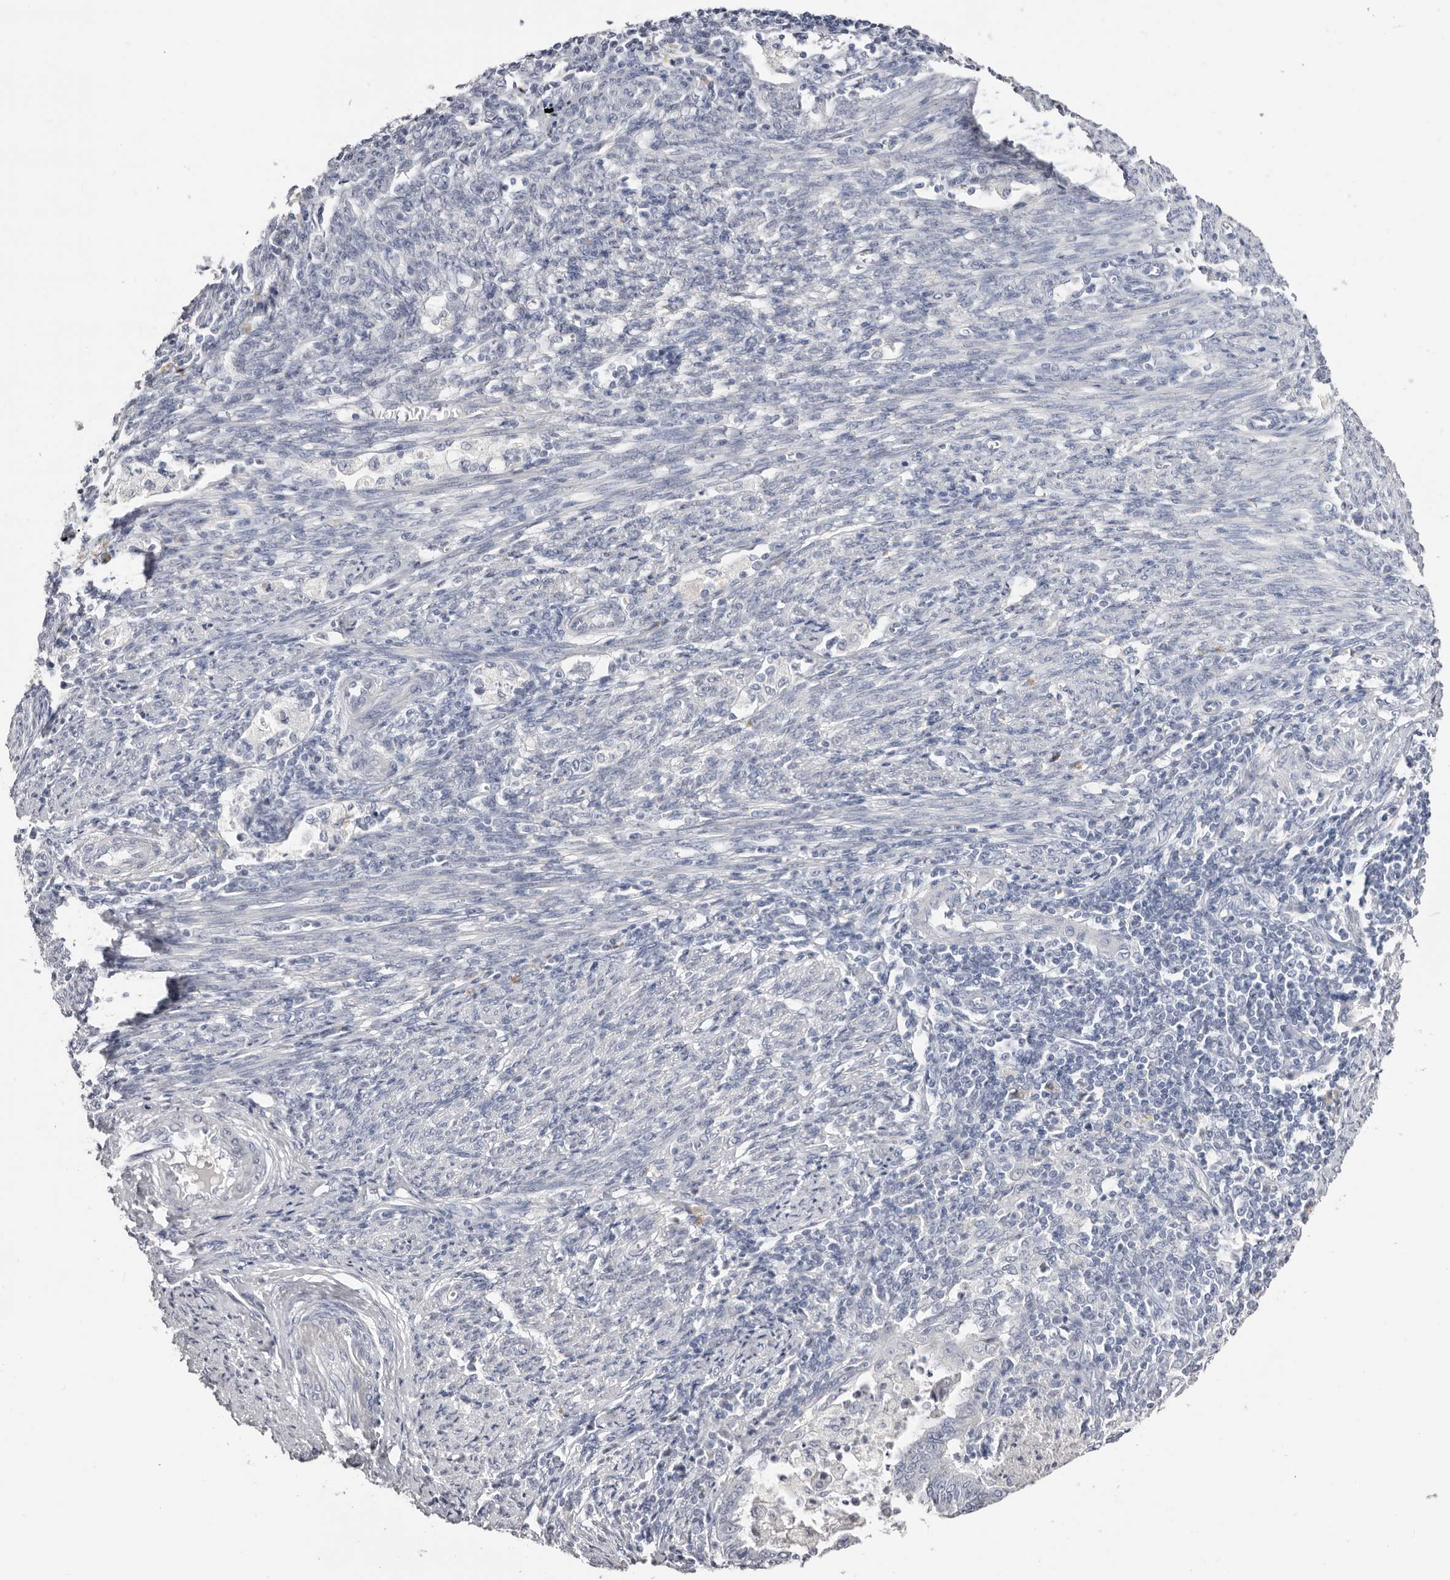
{"staining": {"intensity": "negative", "quantity": "none", "location": "none"}, "tissue": "endometrial cancer", "cell_type": "Tumor cells", "image_type": "cancer", "snomed": [{"axis": "morphology", "description": "Polyp, NOS"}, {"axis": "morphology", "description": "Adenocarcinoma, NOS"}, {"axis": "morphology", "description": "Adenoma, NOS"}, {"axis": "topography", "description": "Endometrium"}], "caption": "There is no significant positivity in tumor cells of endometrial cancer.", "gene": "AKNAD1", "patient": {"sex": "female", "age": 79}}